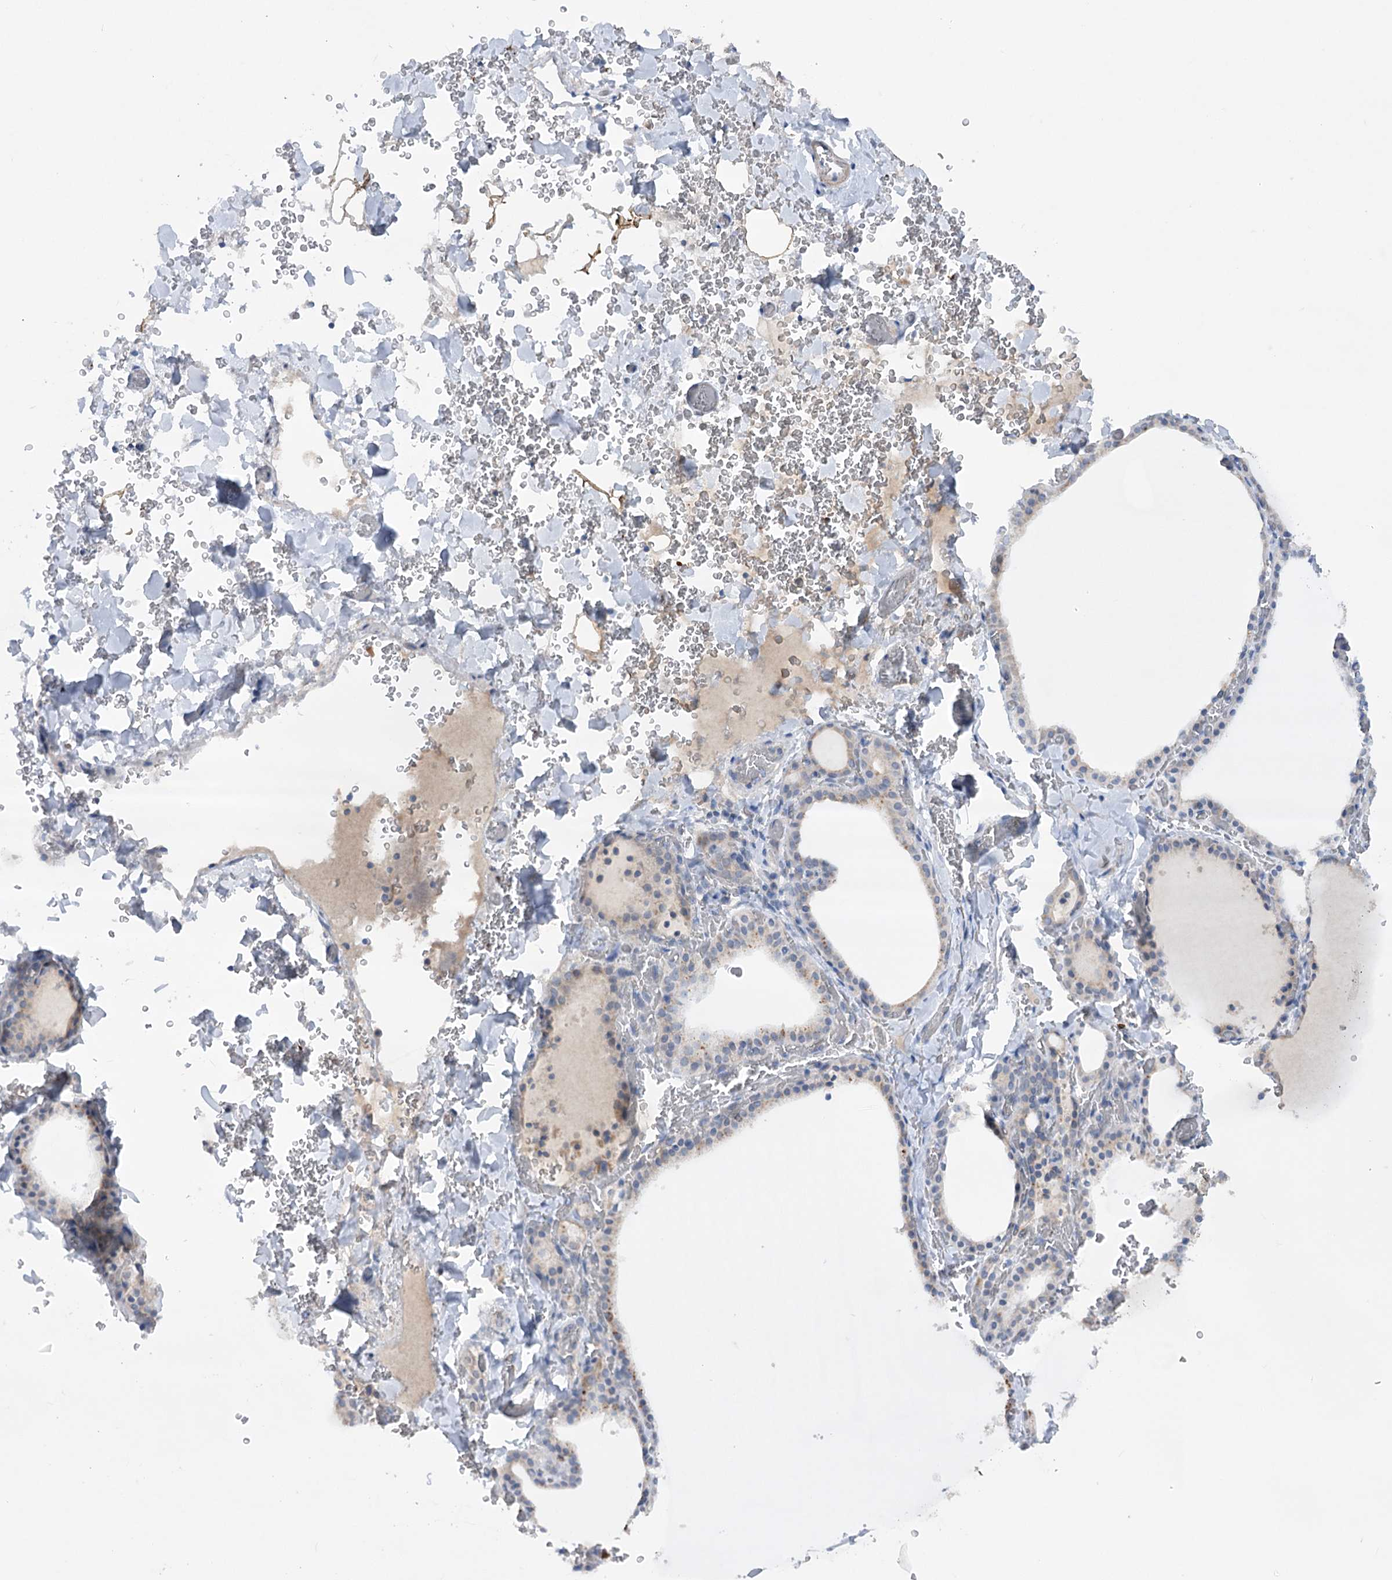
{"staining": {"intensity": "weak", "quantity": "<25%", "location": "cytoplasmic/membranous"}, "tissue": "thyroid gland", "cell_type": "Glandular cells", "image_type": "normal", "snomed": [{"axis": "morphology", "description": "Normal tissue, NOS"}, {"axis": "topography", "description": "Thyroid gland"}], "caption": "Immunohistochemistry (IHC) of unremarkable human thyroid gland reveals no staining in glandular cells.", "gene": "MTCH2", "patient": {"sex": "female", "age": 39}}